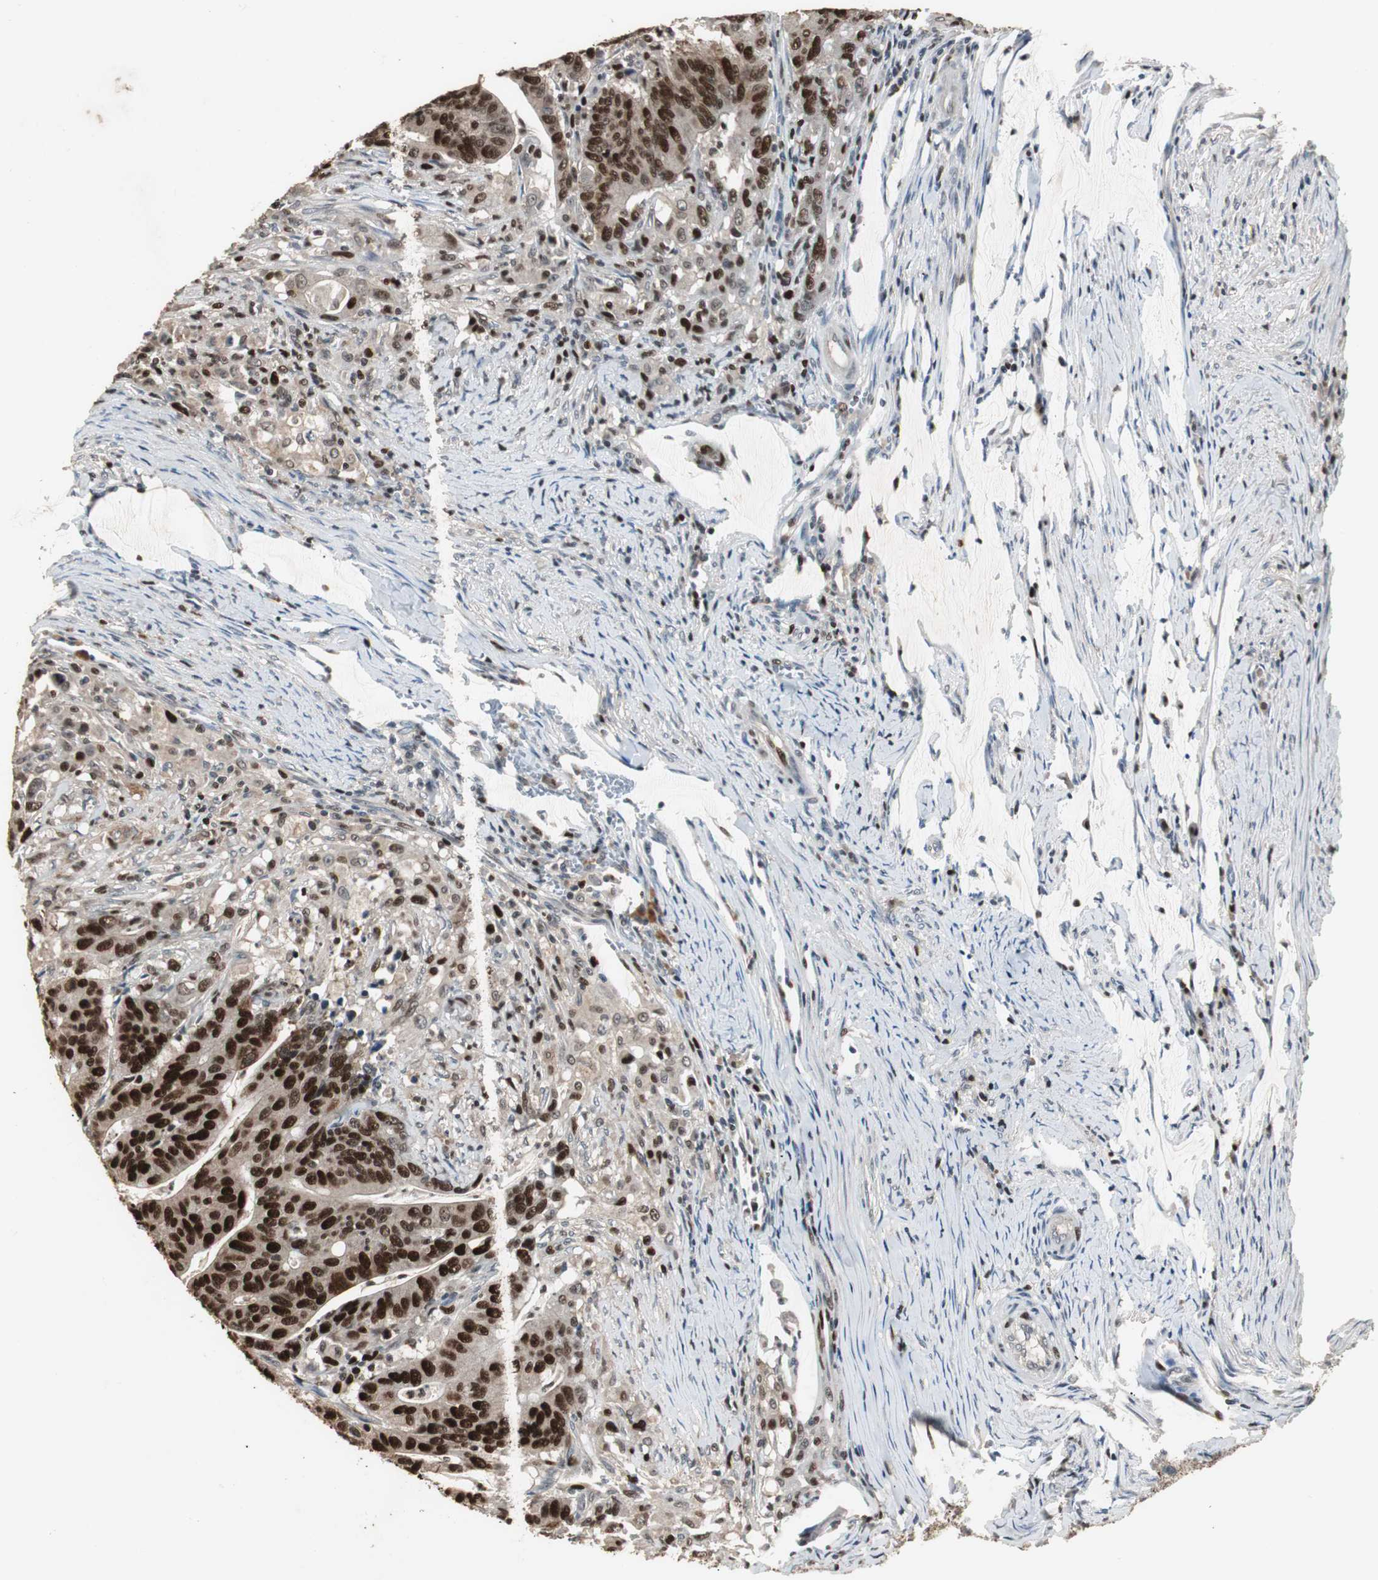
{"staining": {"intensity": "strong", "quantity": ">75%", "location": "nuclear"}, "tissue": "colorectal cancer", "cell_type": "Tumor cells", "image_type": "cancer", "snomed": [{"axis": "morphology", "description": "Adenocarcinoma, NOS"}, {"axis": "topography", "description": "Colon"}], "caption": "Protein analysis of colorectal cancer (adenocarcinoma) tissue shows strong nuclear positivity in approximately >75% of tumor cells.", "gene": "FEN1", "patient": {"sex": "male", "age": 45}}